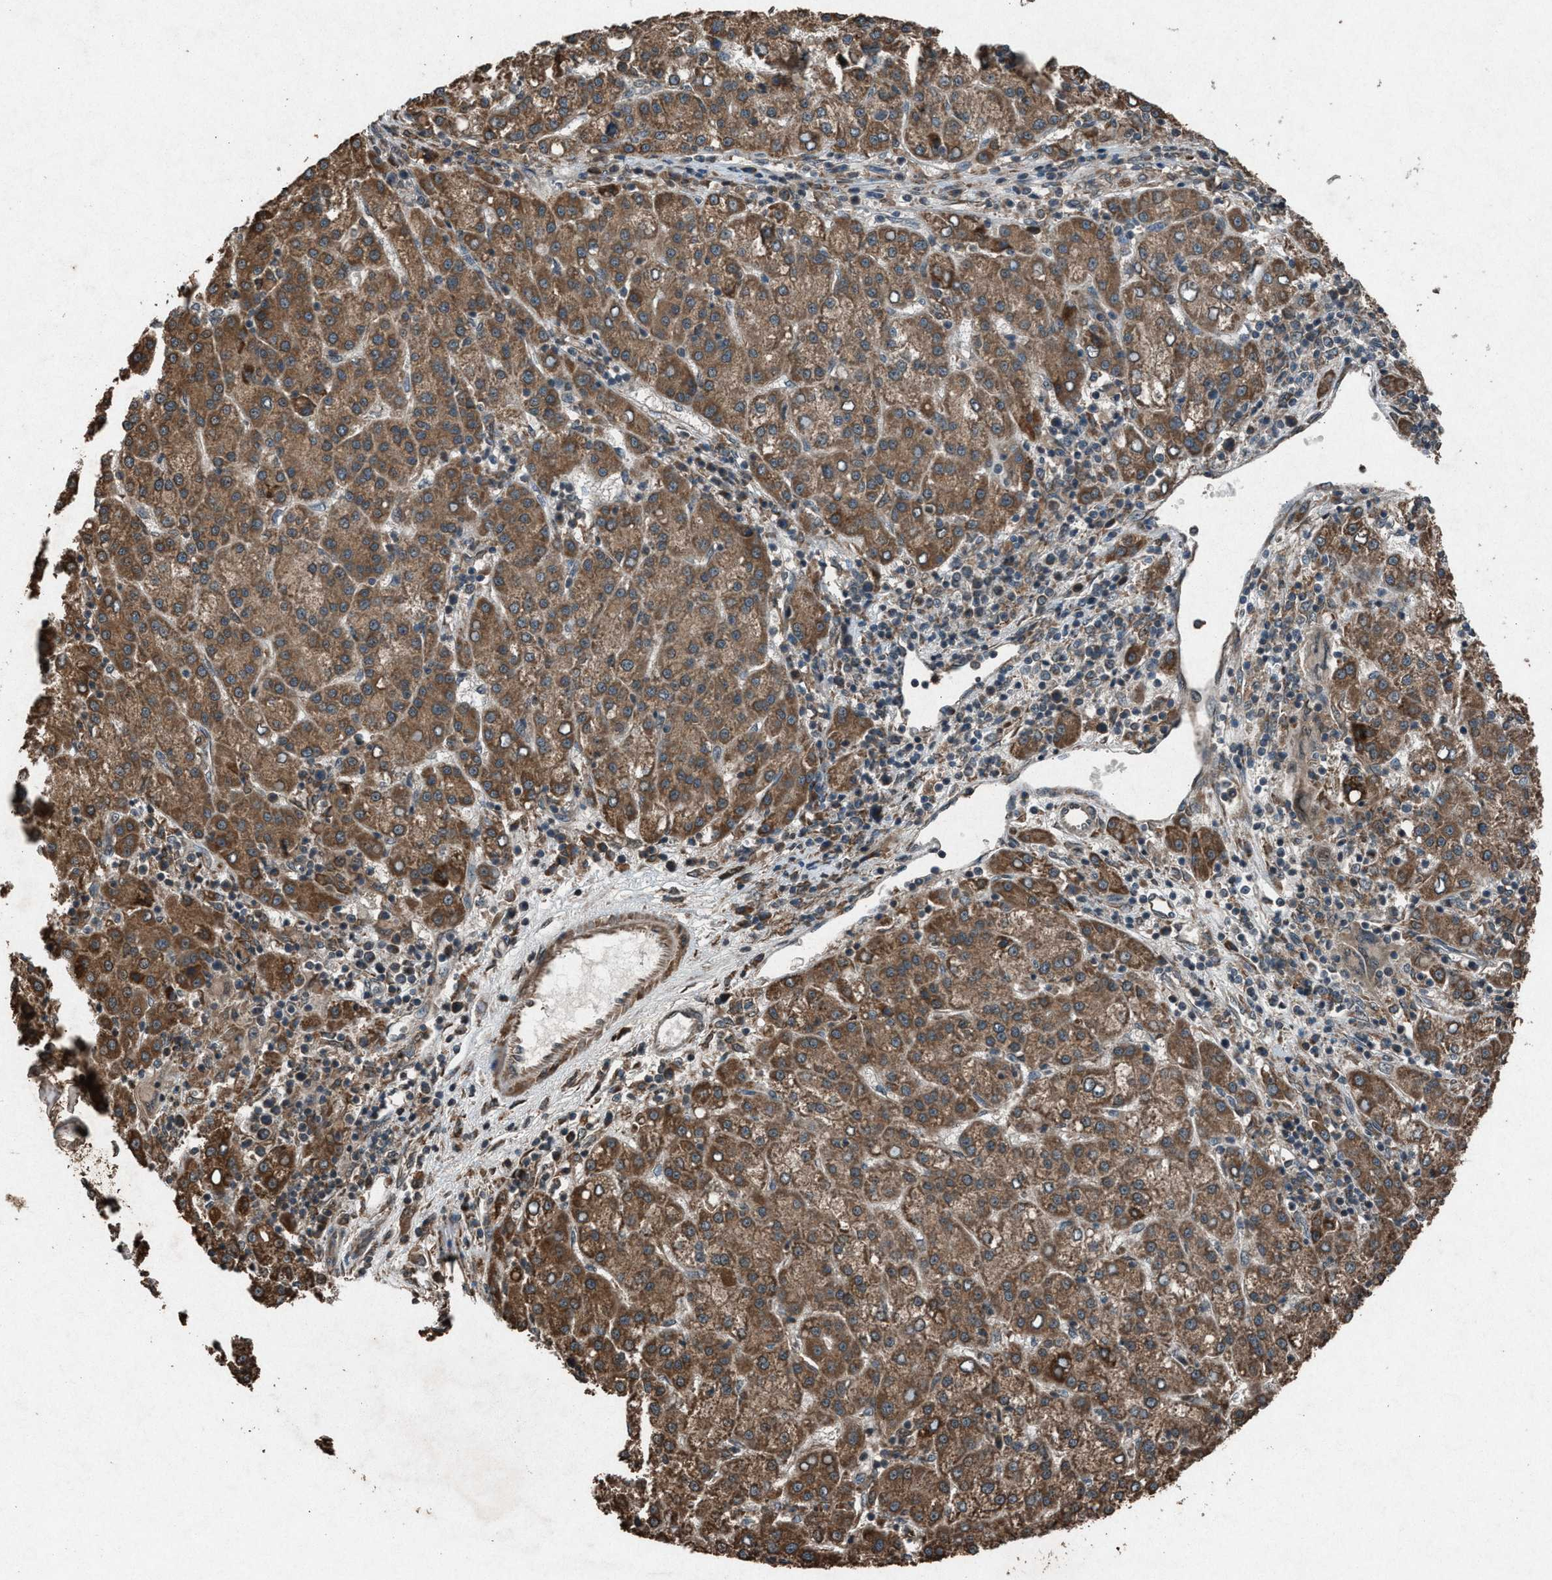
{"staining": {"intensity": "moderate", "quantity": ">75%", "location": "cytoplasmic/membranous"}, "tissue": "liver cancer", "cell_type": "Tumor cells", "image_type": "cancer", "snomed": [{"axis": "morphology", "description": "Carcinoma, Hepatocellular, NOS"}, {"axis": "topography", "description": "Liver"}], "caption": "Immunohistochemical staining of hepatocellular carcinoma (liver) reveals moderate cytoplasmic/membranous protein positivity in about >75% of tumor cells.", "gene": "CALR", "patient": {"sex": "female", "age": 58}}